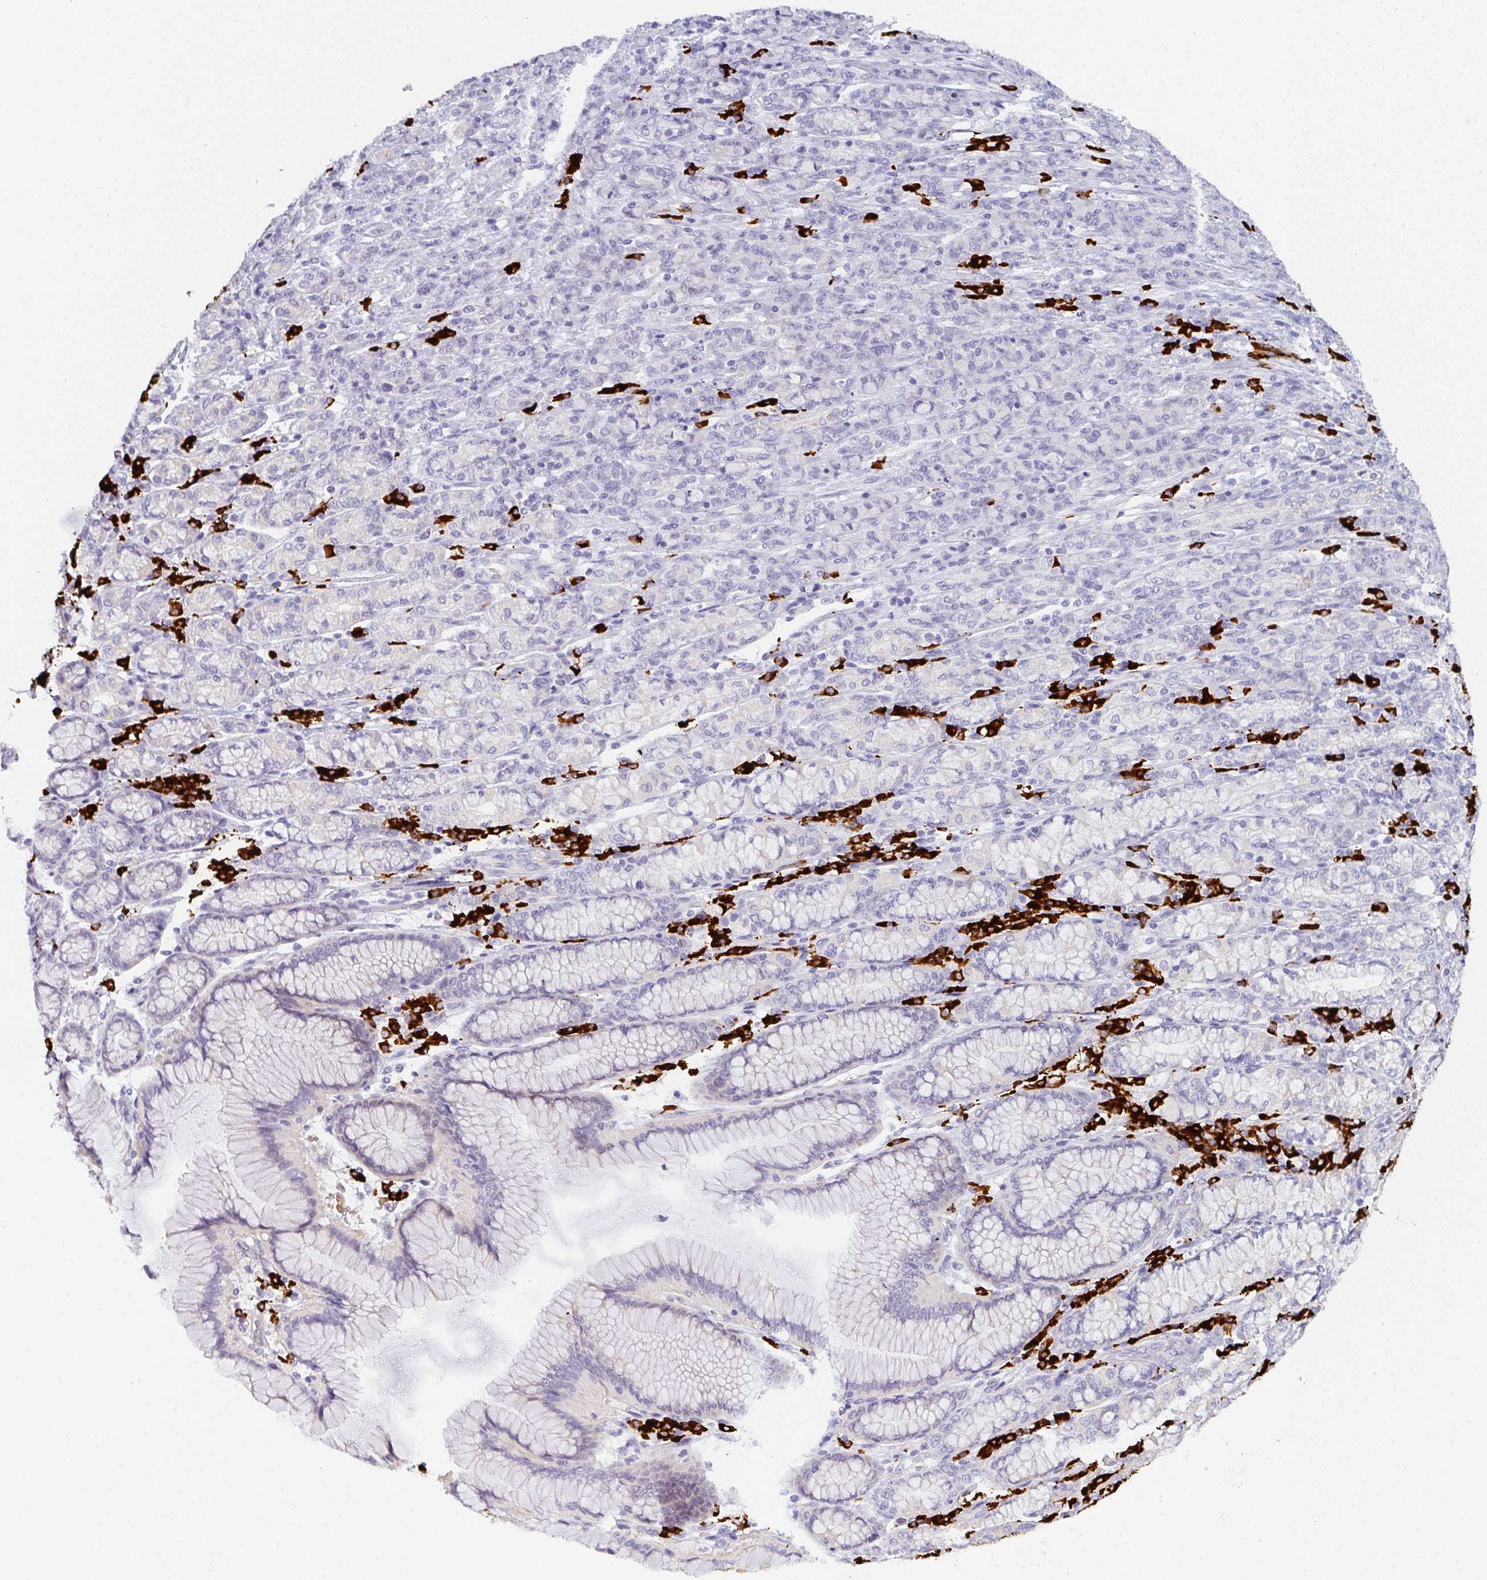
{"staining": {"intensity": "negative", "quantity": "none", "location": "none"}, "tissue": "stomach cancer", "cell_type": "Tumor cells", "image_type": "cancer", "snomed": [{"axis": "morphology", "description": "Normal tissue, NOS"}, {"axis": "morphology", "description": "Adenocarcinoma, NOS"}, {"axis": "topography", "description": "Stomach"}], "caption": "A photomicrograph of human stomach adenocarcinoma is negative for staining in tumor cells. (DAB (3,3'-diaminobenzidine) immunohistochemistry visualized using brightfield microscopy, high magnification).", "gene": "CACNA1S", "patient": {"sex": "female", "age": 79}}